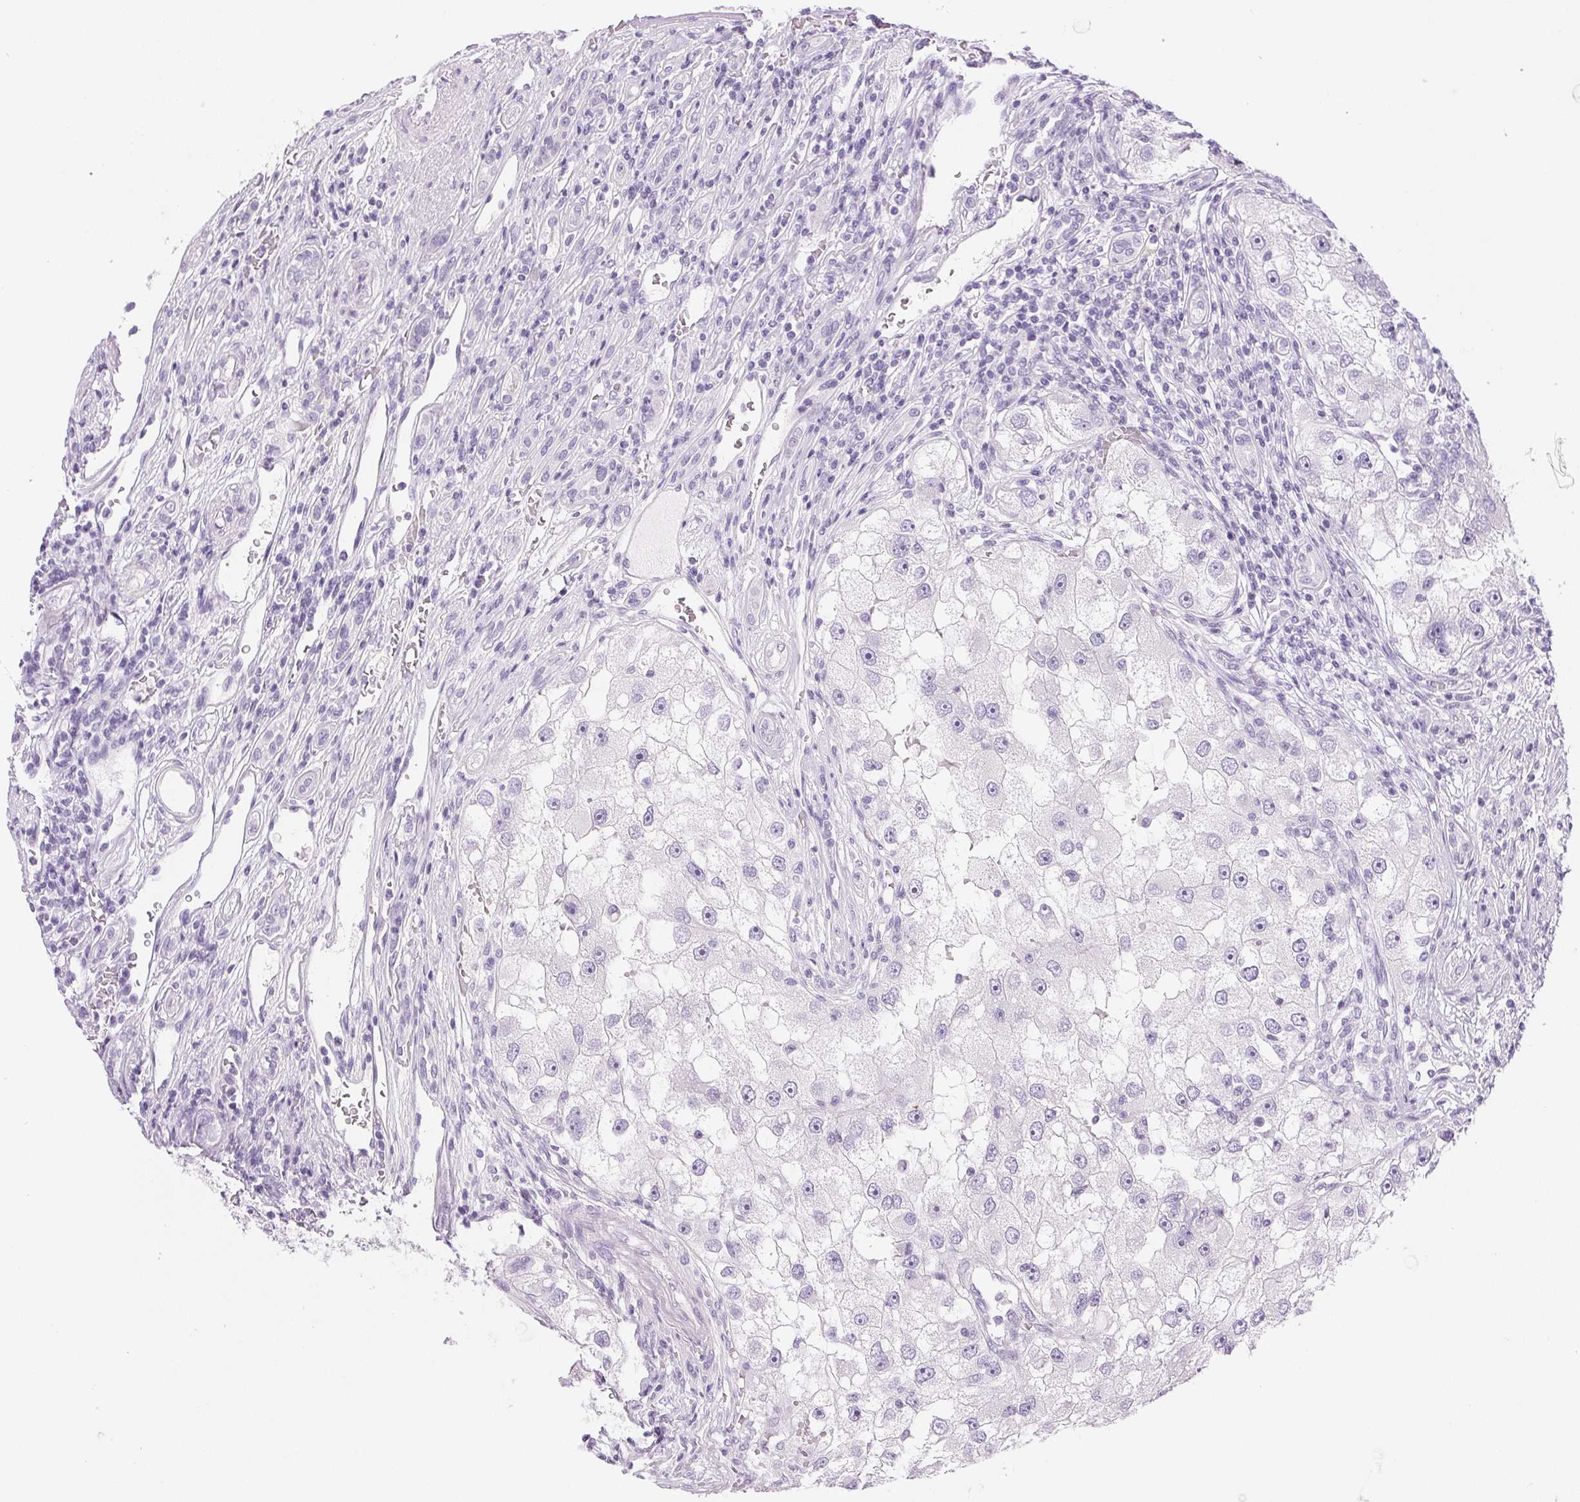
{"staining": {"intensity": "negative", "quantity": "none", "location": "none"}, "tissue": "renal cancer", "cell_type": "Tumor cells", "image_type": "cancer", "snomed": [{"axis": "morphology", "description": "Adenocarcinoma, NOS"}, {"axis": "topography", "description": "Kidney"}], "caption": "IHC histopathology image of renal cancer (adenocarcinoma) stained for a protein (brown), which displays no positivity in tumor cells.", "gene": "IGFBP1", "patient": {"sex": "male", "age": 63}}